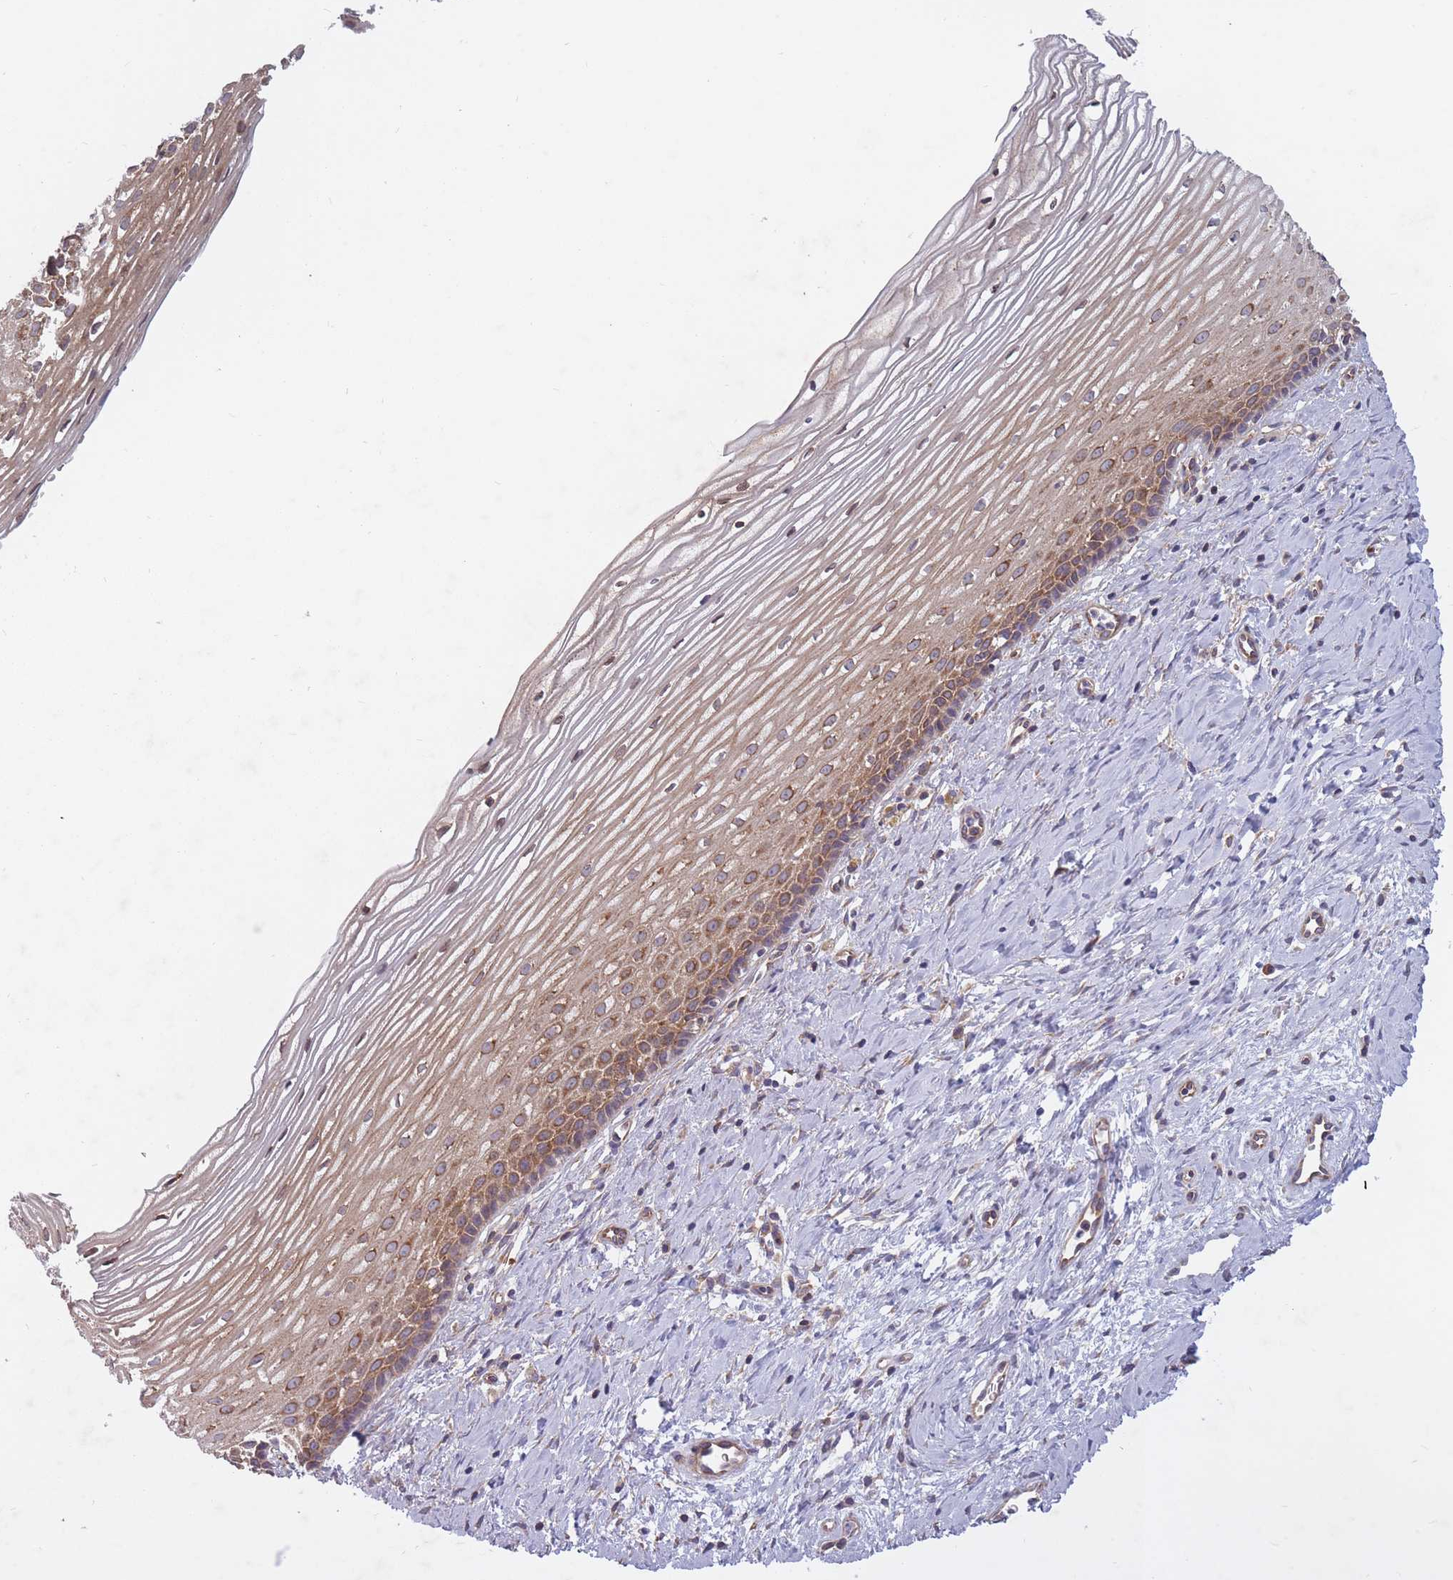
{"staining": {"intensity": "strong", "quantity": ">75%", "location": "cytoplasmic/membranous"}, "tissue": "cervix", "cell_type": "Glandular cells", "image_type": "normal", "snomed": [{"axis": "morphology", "description": "Normal tissue, NOS"}, {"axis": "topography", "description": "Cervix"}], "caption": "Protein staining of benign cervix reveals strong cytoplasmic/membranous expression in approximately >75% of glandular cells.", "gene": "CCDC124", "patient": {"sex": "female", "age": 47}}